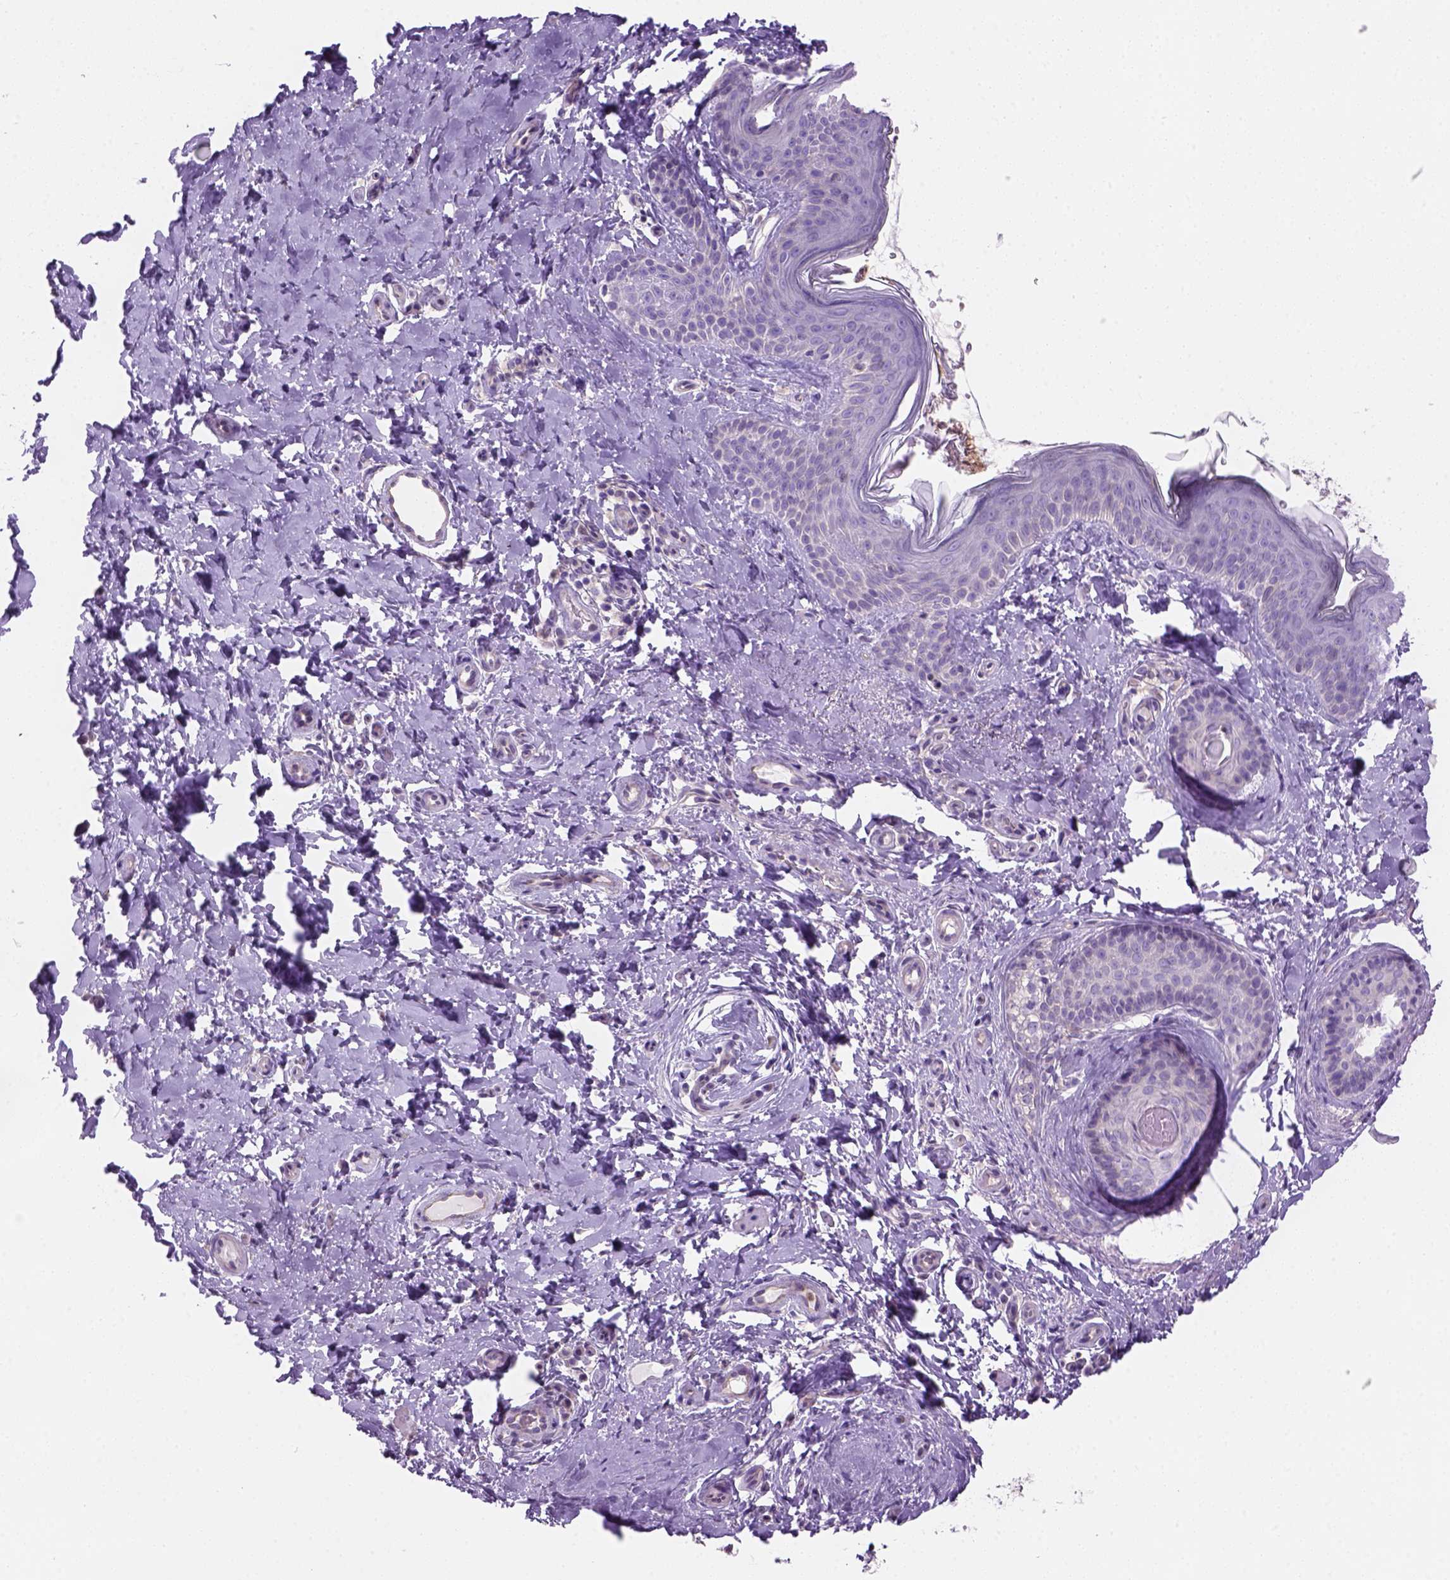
{"staining": {"intensity": "negative", "quantity": "none", "location": "none"}, "tissue": "skin cancer", "cell_type": "Tumor cells", "image_type": "cancer", "snomed": [{"axis": "morphology", "description": "Basal cell carcinoma"}, {"axis": "topography", "description": "Skin"}], "caption": "Human skin cancer stained for a protein using IHC demonstrates no expression in tumor cells.", "gene": "CD84", "patient": {"sex": "male", "age": 89}}